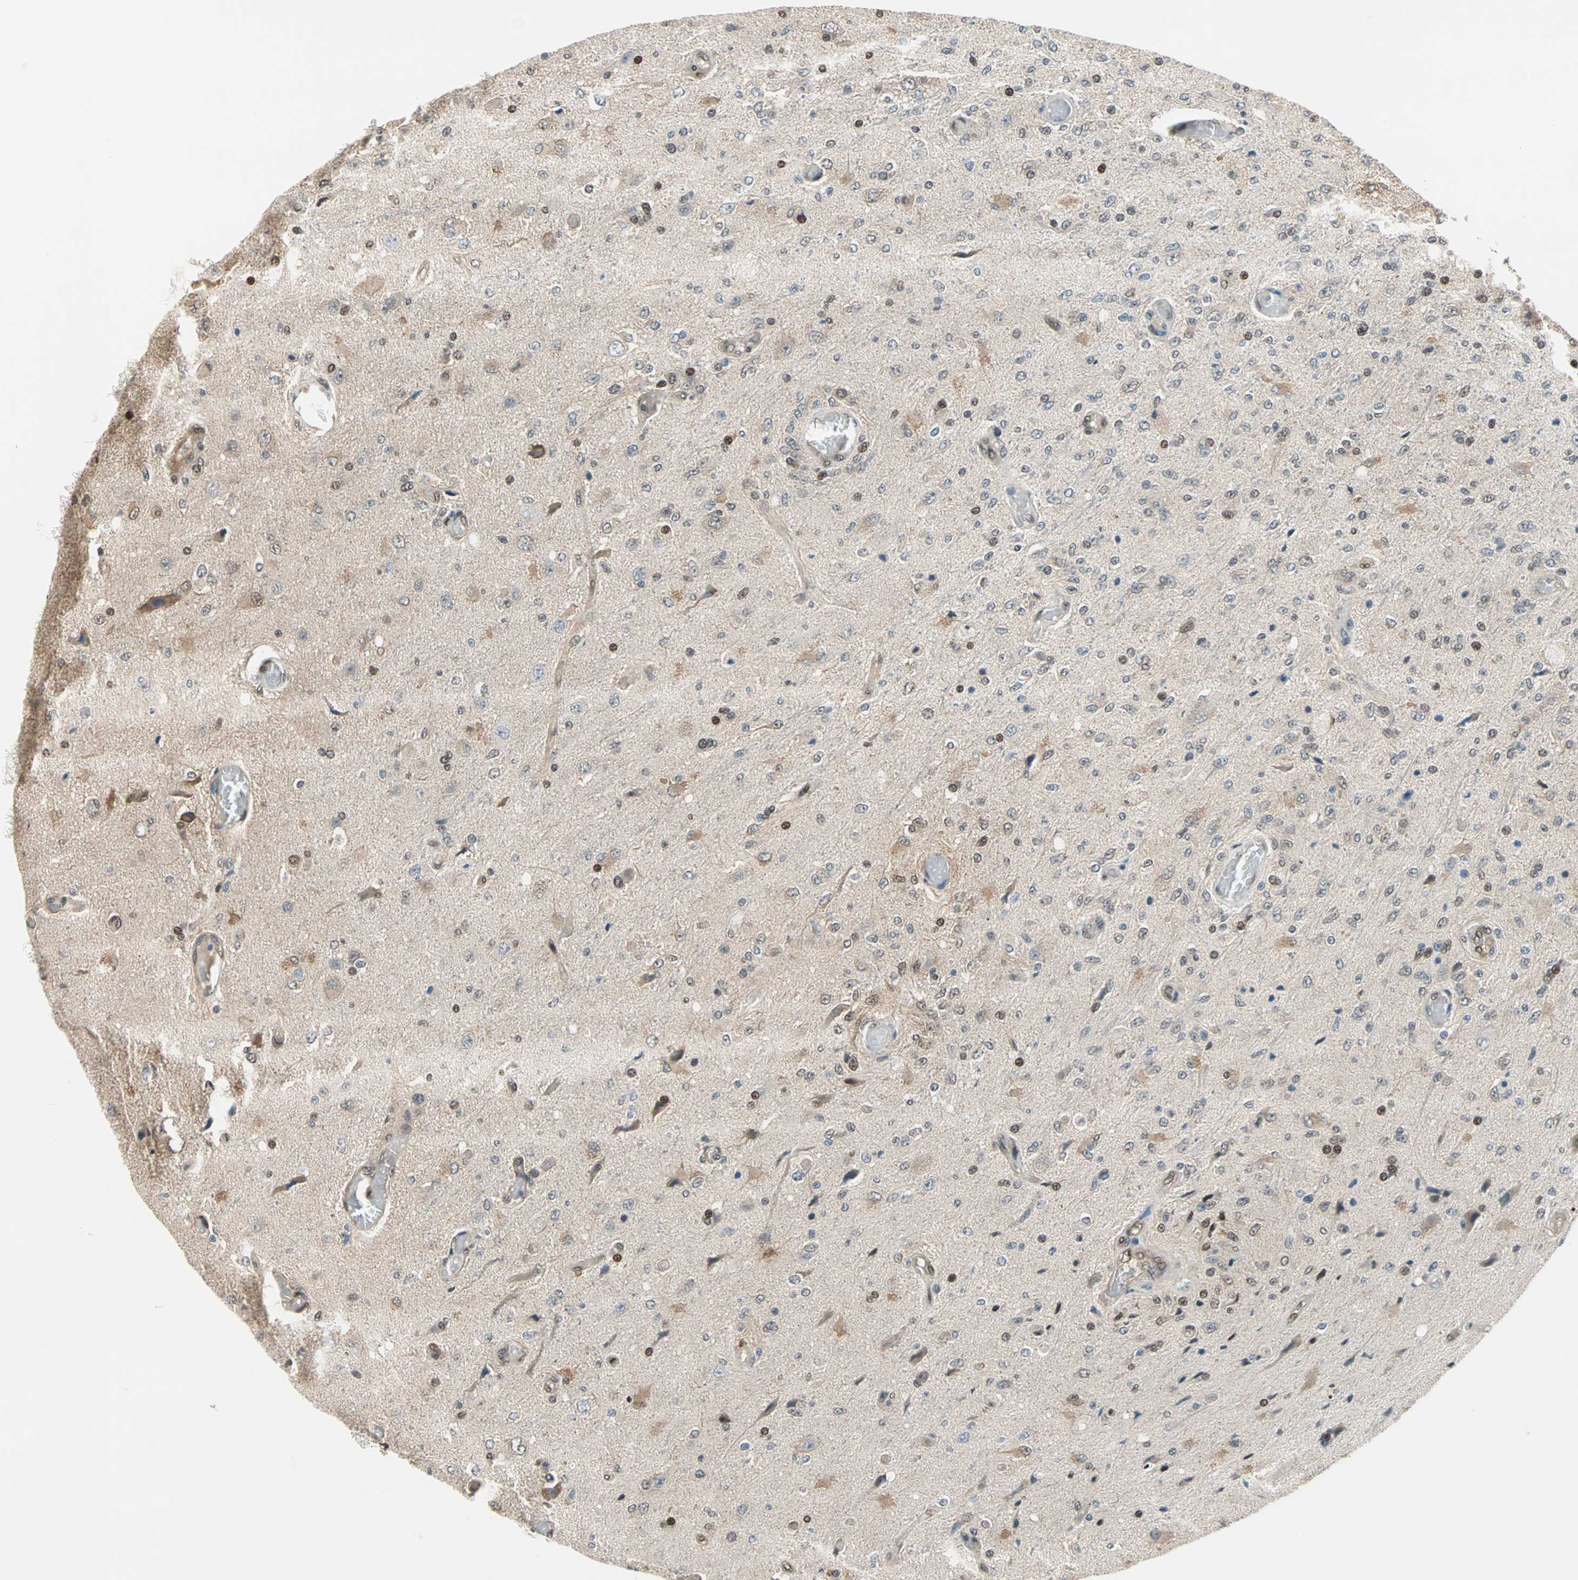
{"staining": {"intensity": "moderate", "quantity": "25%-75%", "location": "cytoplasmic/membranous,nuclear"}, "tissue": "glioma", "cell_type": "Tumor cells", "image_type": "cancer", "snomed": [{"axis": "morphology", "description": "Normal tissue, NOS"}, {"axis": "morphology", "description": "Glioma, malignant, High grade"}, {"axis": "topography", "description": "Cerebral cortex"}], "caption": "Malignant glioma (high-grade) tissue shows moderate cytoplasmic/membranous and nuclear staining in approximately 25%-75% of tumor cells, visualized by immunohistochemistry. (DAB = brown stain, brightfield microscopy at high magnification).", "gene": "WWTR1", "patient": {"sex": "male", "age": 77}}